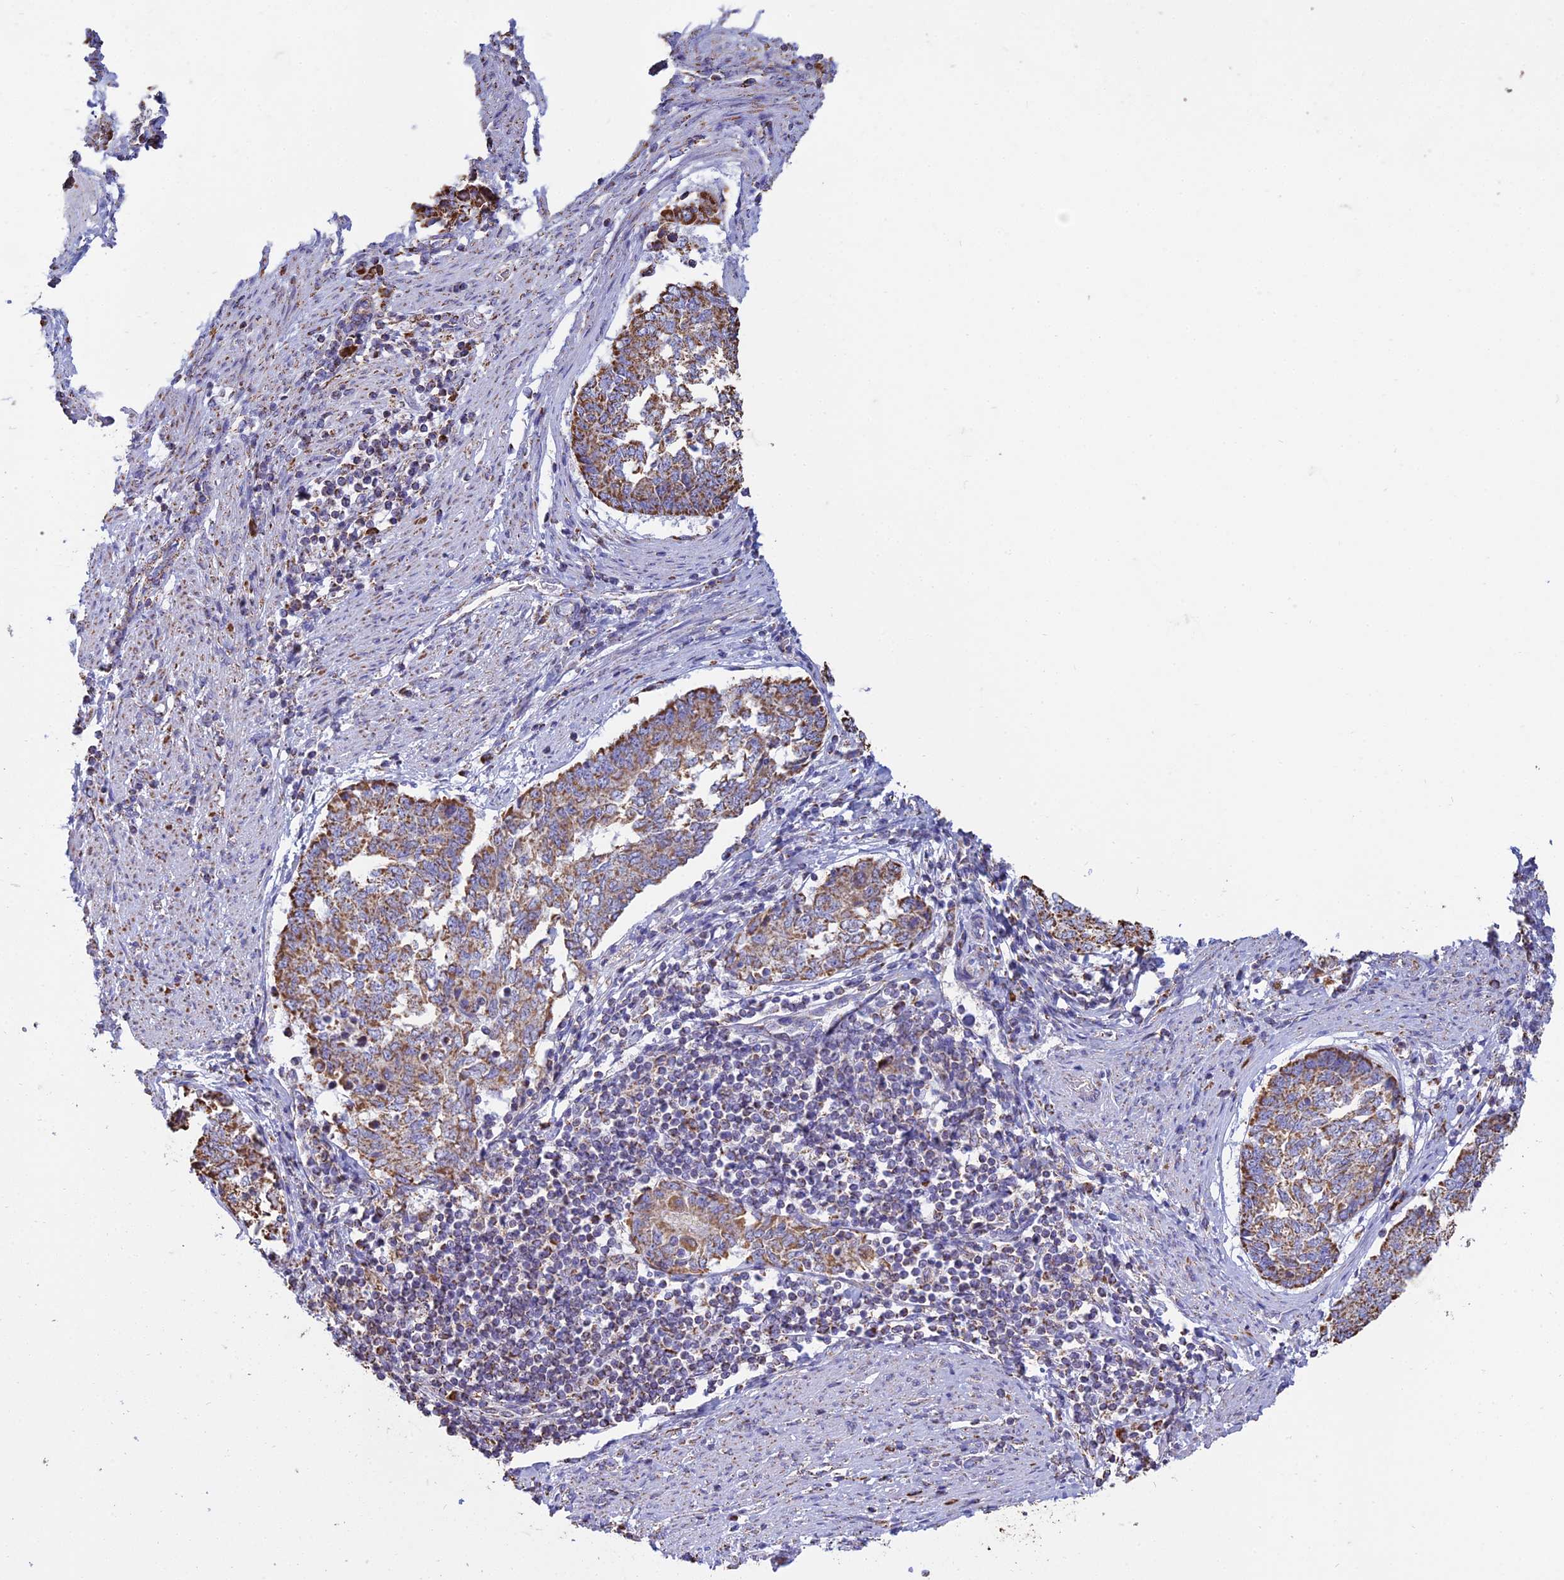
{"staining": {"intensity": "moderate", "quantity": ">75%", "location": "cytoplasmic/membranous"}, "tissue": "endometrial cancer", "cell_type": "Tumor cells", "image_type": "cancer", "snomed": [{"axis": "morphology", "description": "Adenocarcinoma, NOS"}, {"axis": "topography", "description": "Endometrium"}], "caption": "Moderate cytoplasmic/membranous protein staining is present in approximately >75% of tumor cells in adenocarcinoma (endometrial).", "gene": "OR2W3", "patient": {"sex": "female", "age": 80}}